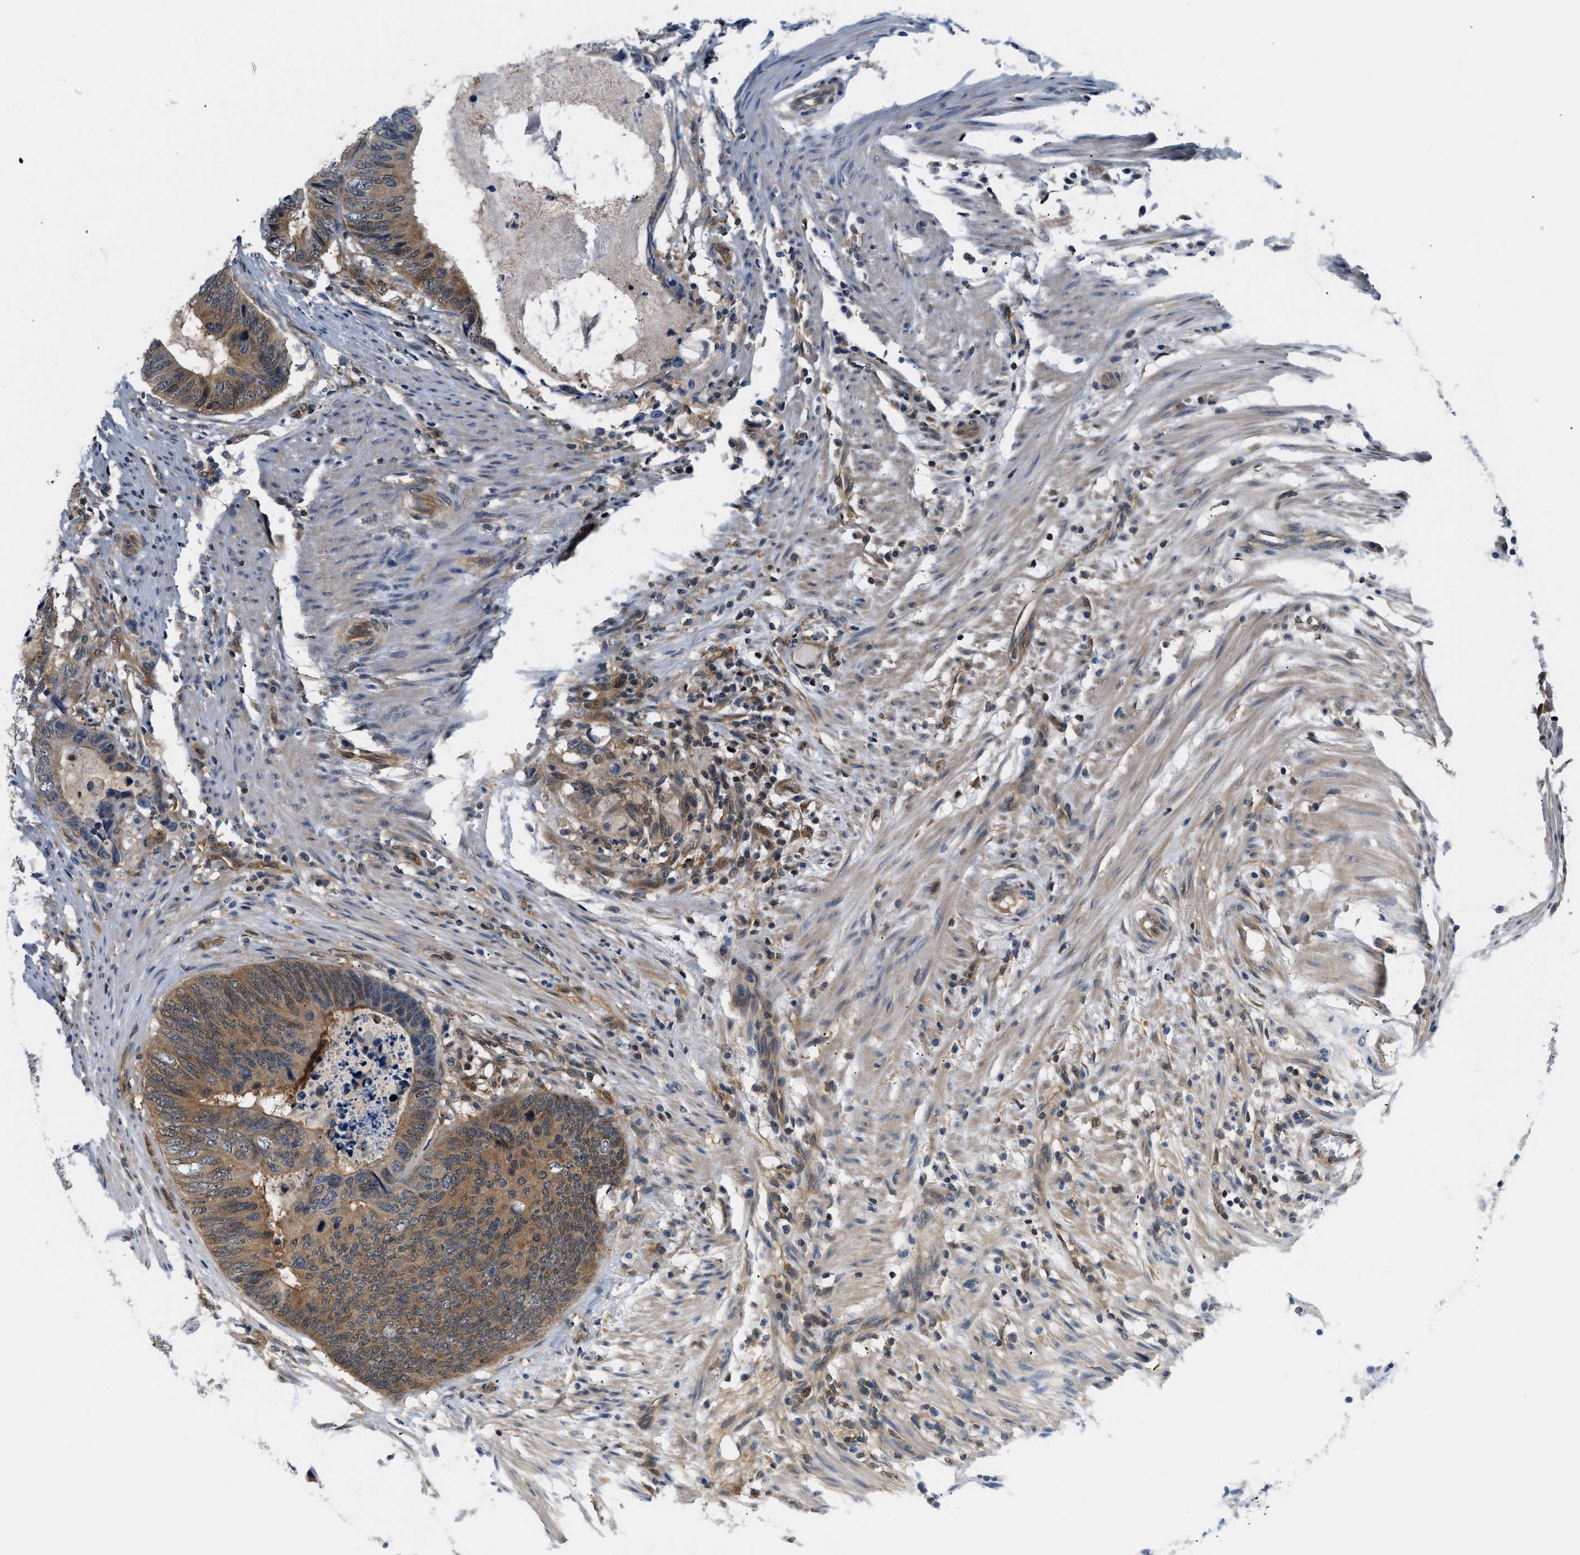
{"staining": {"intensity": "moderate", "quantity": ">75%", "location": "cytoplasmic/membranous"}, "tissue": "colorectal cancer", "cell_type": "Tumor cells", "image_type": "cancer", "snomed": [{"axis": "morphology", "description": "Adenocarcinoma, NOS"}, {"axis": "topography", "description": "Colon"}], "caption": "A histopathology image of human colorectal adenocarcinoma stained for a protein exhibits moderate cytoplasmic/membranous brown staining in tumor cells.", "gene": "EIF4EBP2", "patient": {"sex": "male", "age": 56}}